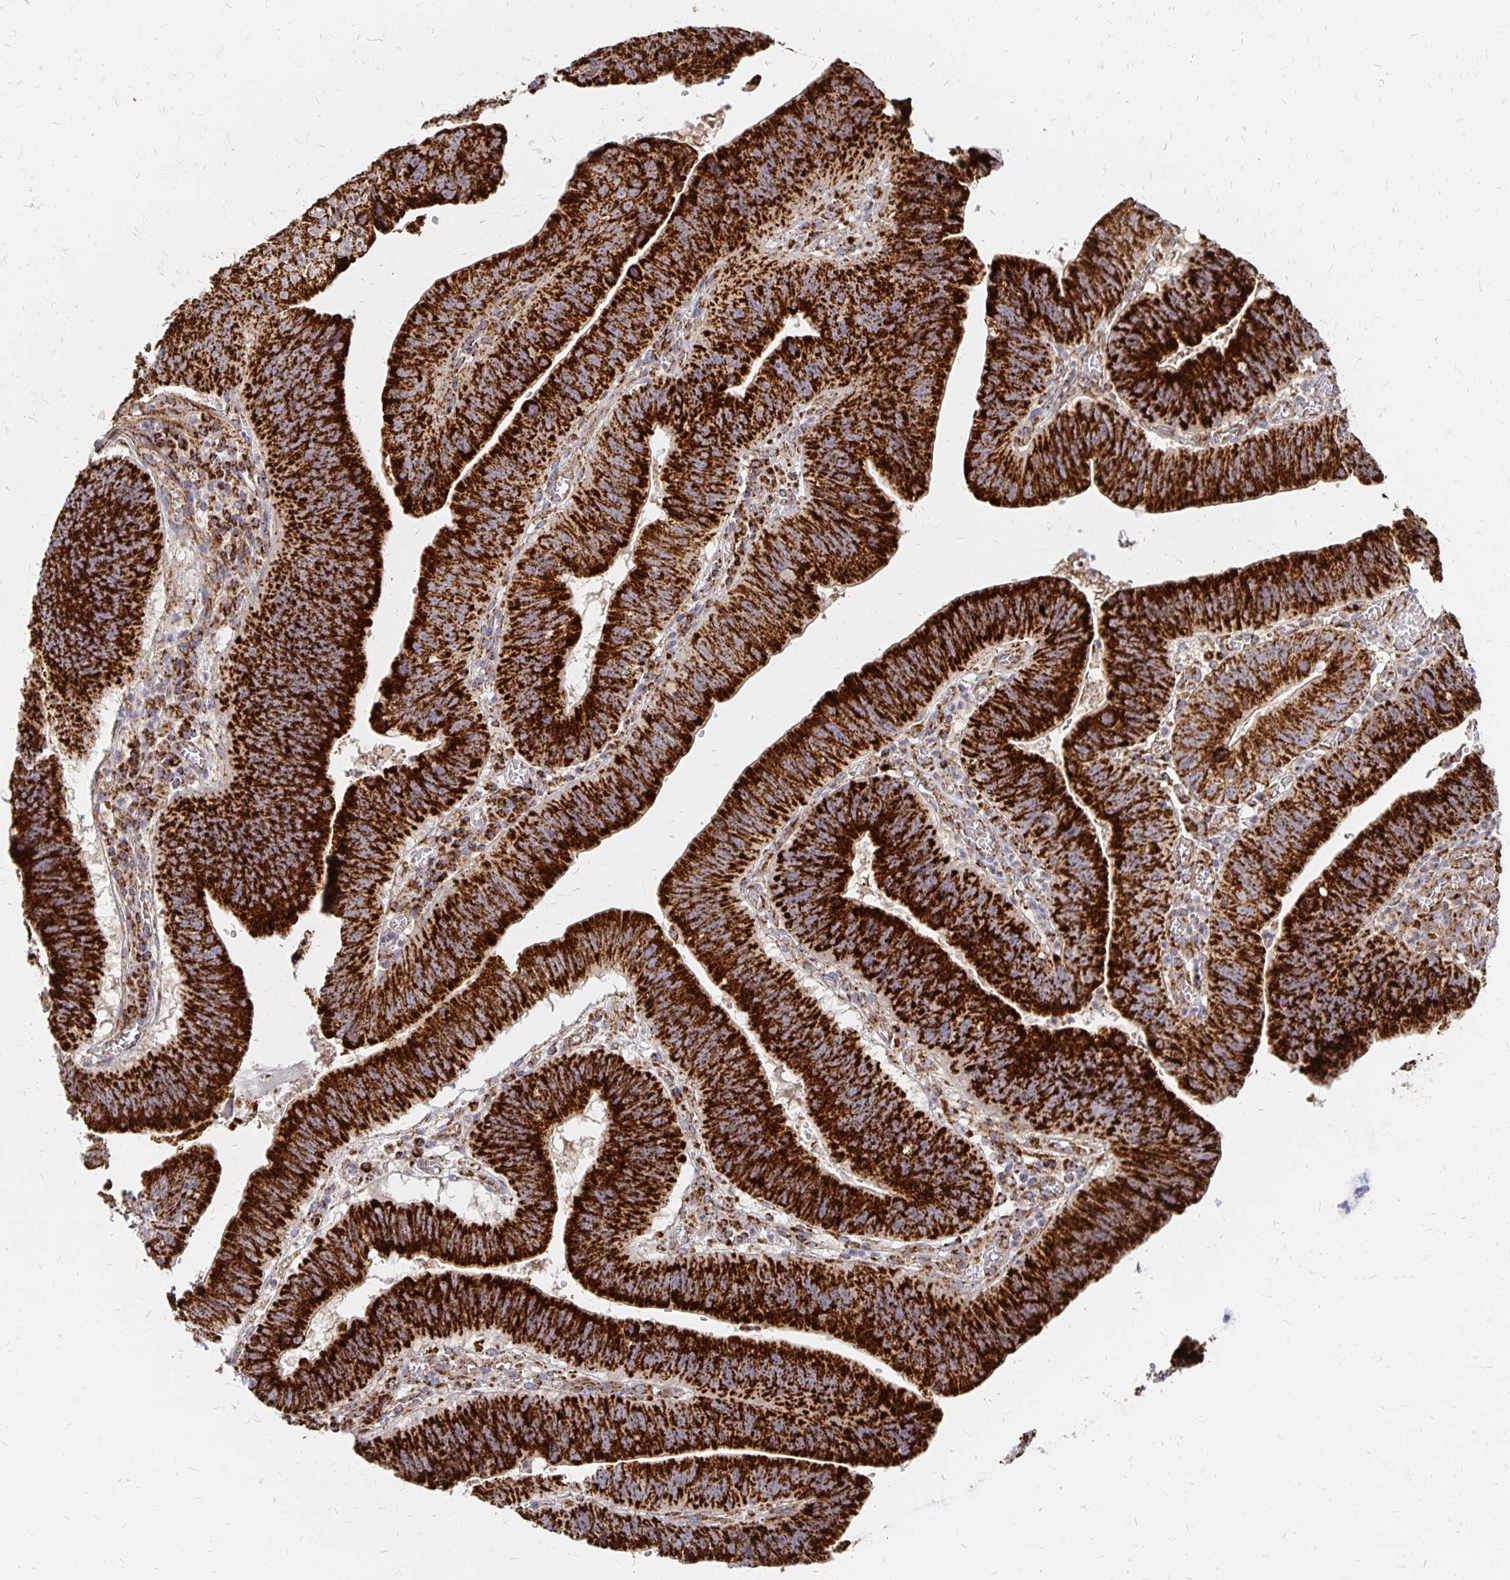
{"staining": {"intensity": "strong", "quantity": ">75%", "location": "cytoplasmic/membranous"}, "tissue": "stomach cancer", "cell_type": "Tumor cells", "image_type": "cancer", "snomed": [{"axis": "morphology", "description": "Adenocarcinoma, NOS"}, {"axis": "topography", "description": "Stomach"}], "caption": "Protein expression analysis of human stomach adenocarcinoma reveals strong cytoplasmic/membranous expression in approximately >75% of tumor cells.", "gene": "STOML2", "patient": {"sex": "male", "age": 59}}